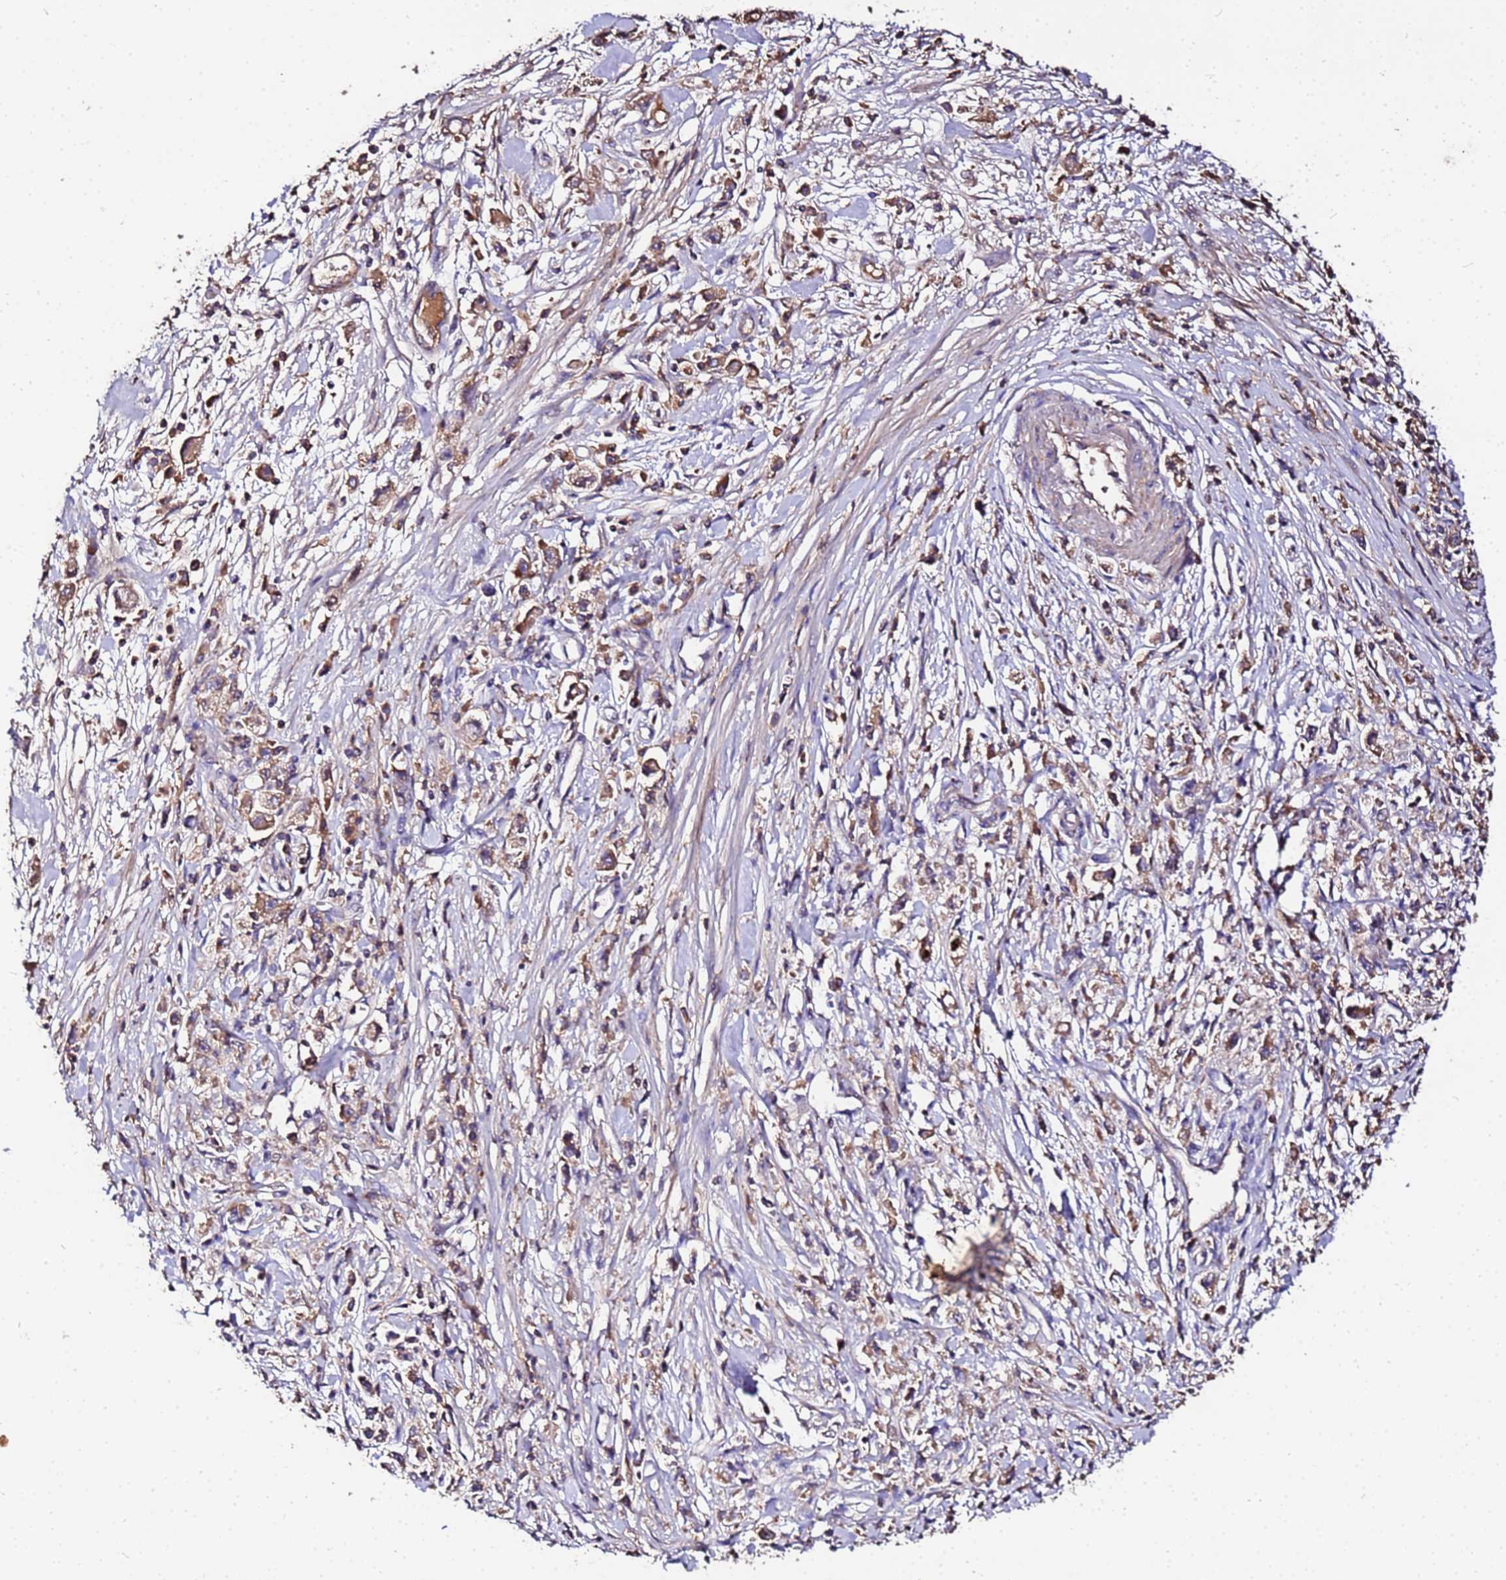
{"staining": {"intensity": "moderate", "quantity": "25%-75%", "location": "cytoplasmic/membranous"}, "tissue": "stomach cancer", "cell_type": "Tumor cells", "image_type": "cancer", "snomed": [{"axis": "morphology", "description": "Adenocarcinoma, NOS"}, {"axis": "topography", "description": "Stomach"}], "caption": "Human stomach cancer (adenocarcinoma) stained with a protein marker displays moderate staining in tumor cells.", "gene": "MTERF1", "patient": {"sex": "female", "age": 59}}